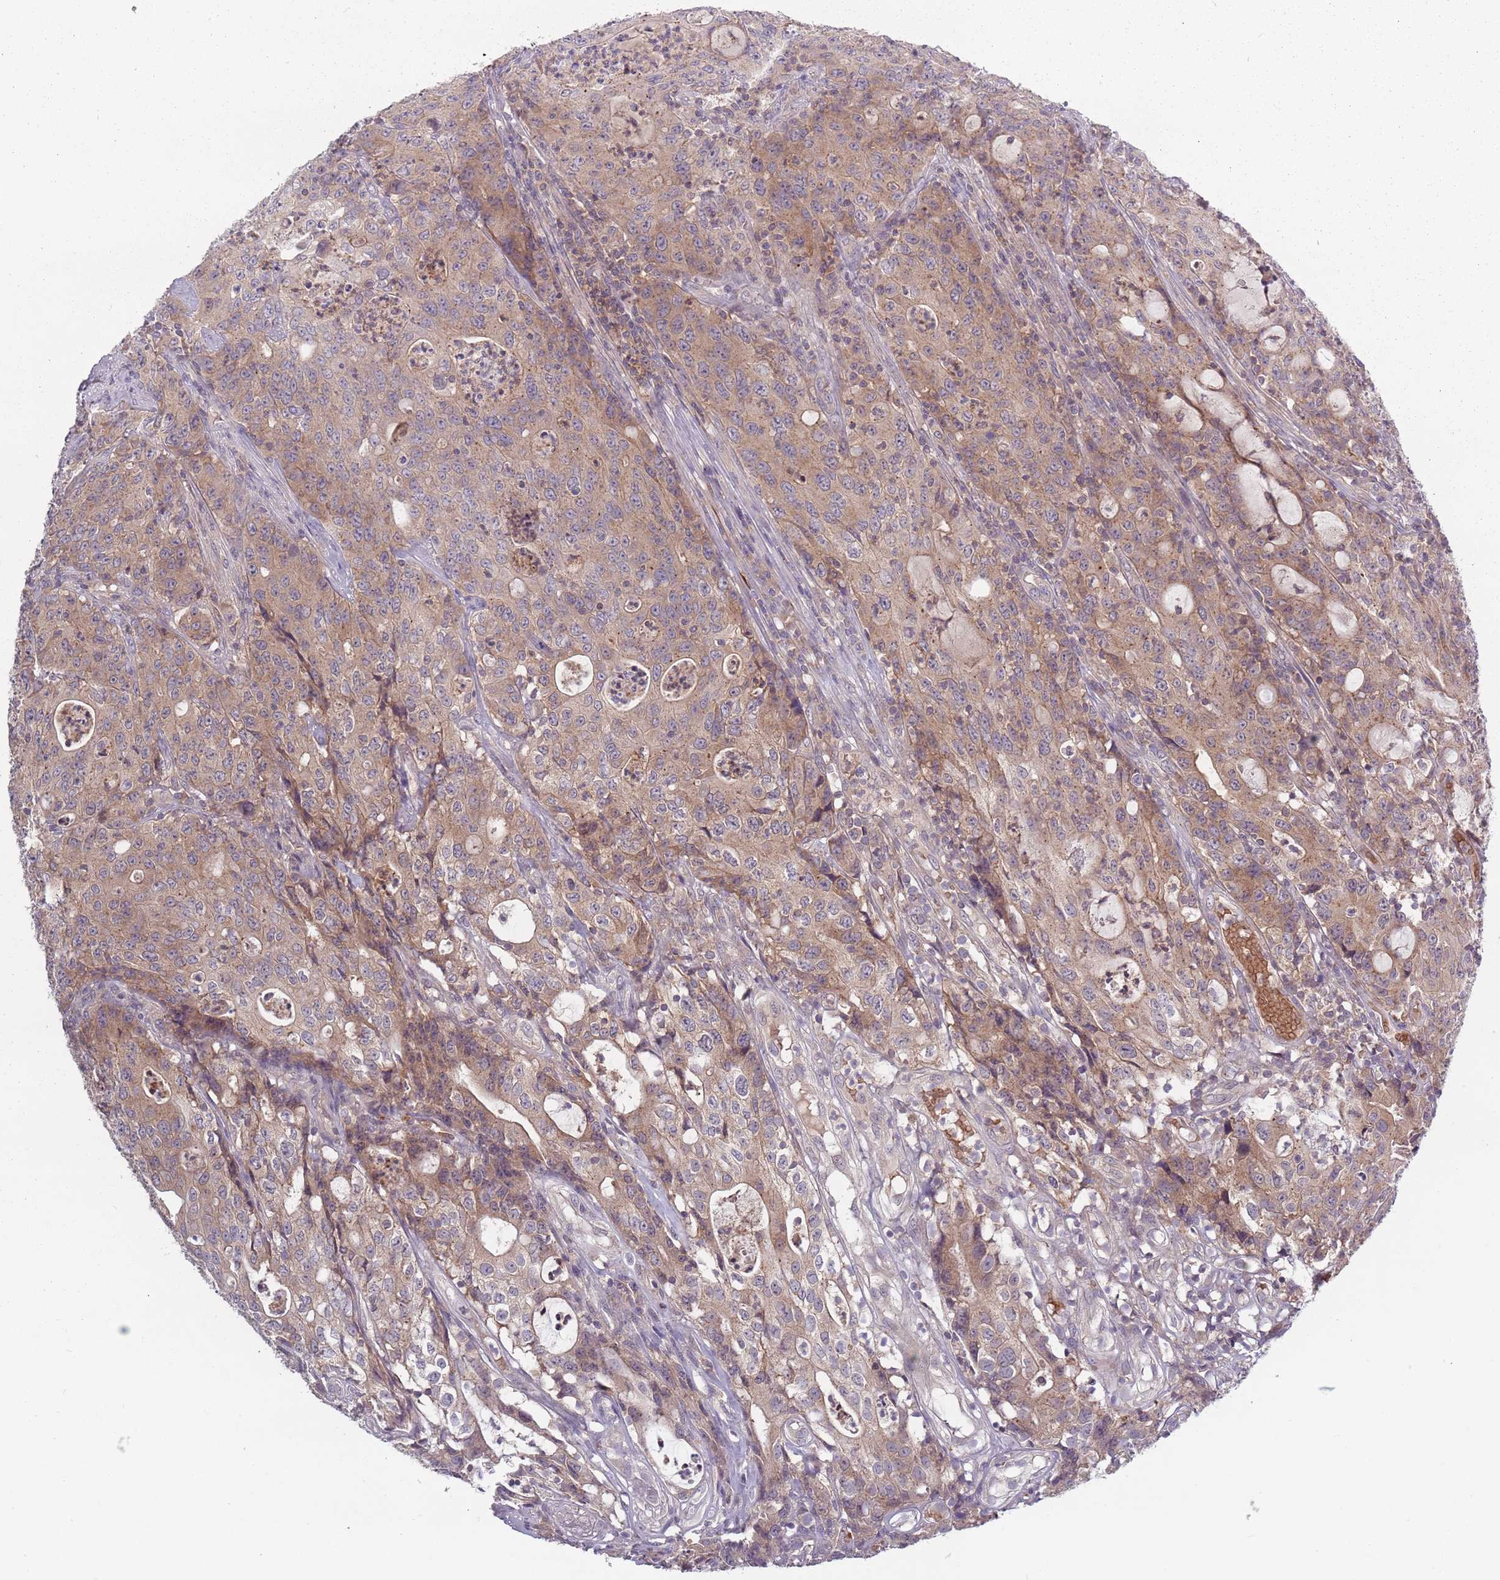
{"staining": {"intensity": "moderate", "quantity": "25%-75%", "location": "cytoplasmic/membranous"}, "tissue": "colorectal cancer", "cell_type": "Tumor cells", "image_type": "cancer", "snomed": [{"axis": "morphology", "description": "Adenocarcinoma, NOS"}, {"axis": "topography", "description": "Colon"}], "caption": "This micrograph shows immunohistochemistry staining of human colorectal cancer (adenocarcinoma), with medium moderate cytoplasmic/membranous staining in about 25%-75% of tumor cells.", "gene": "ASB13", "patient": {"sex": "male", "age": 83}}